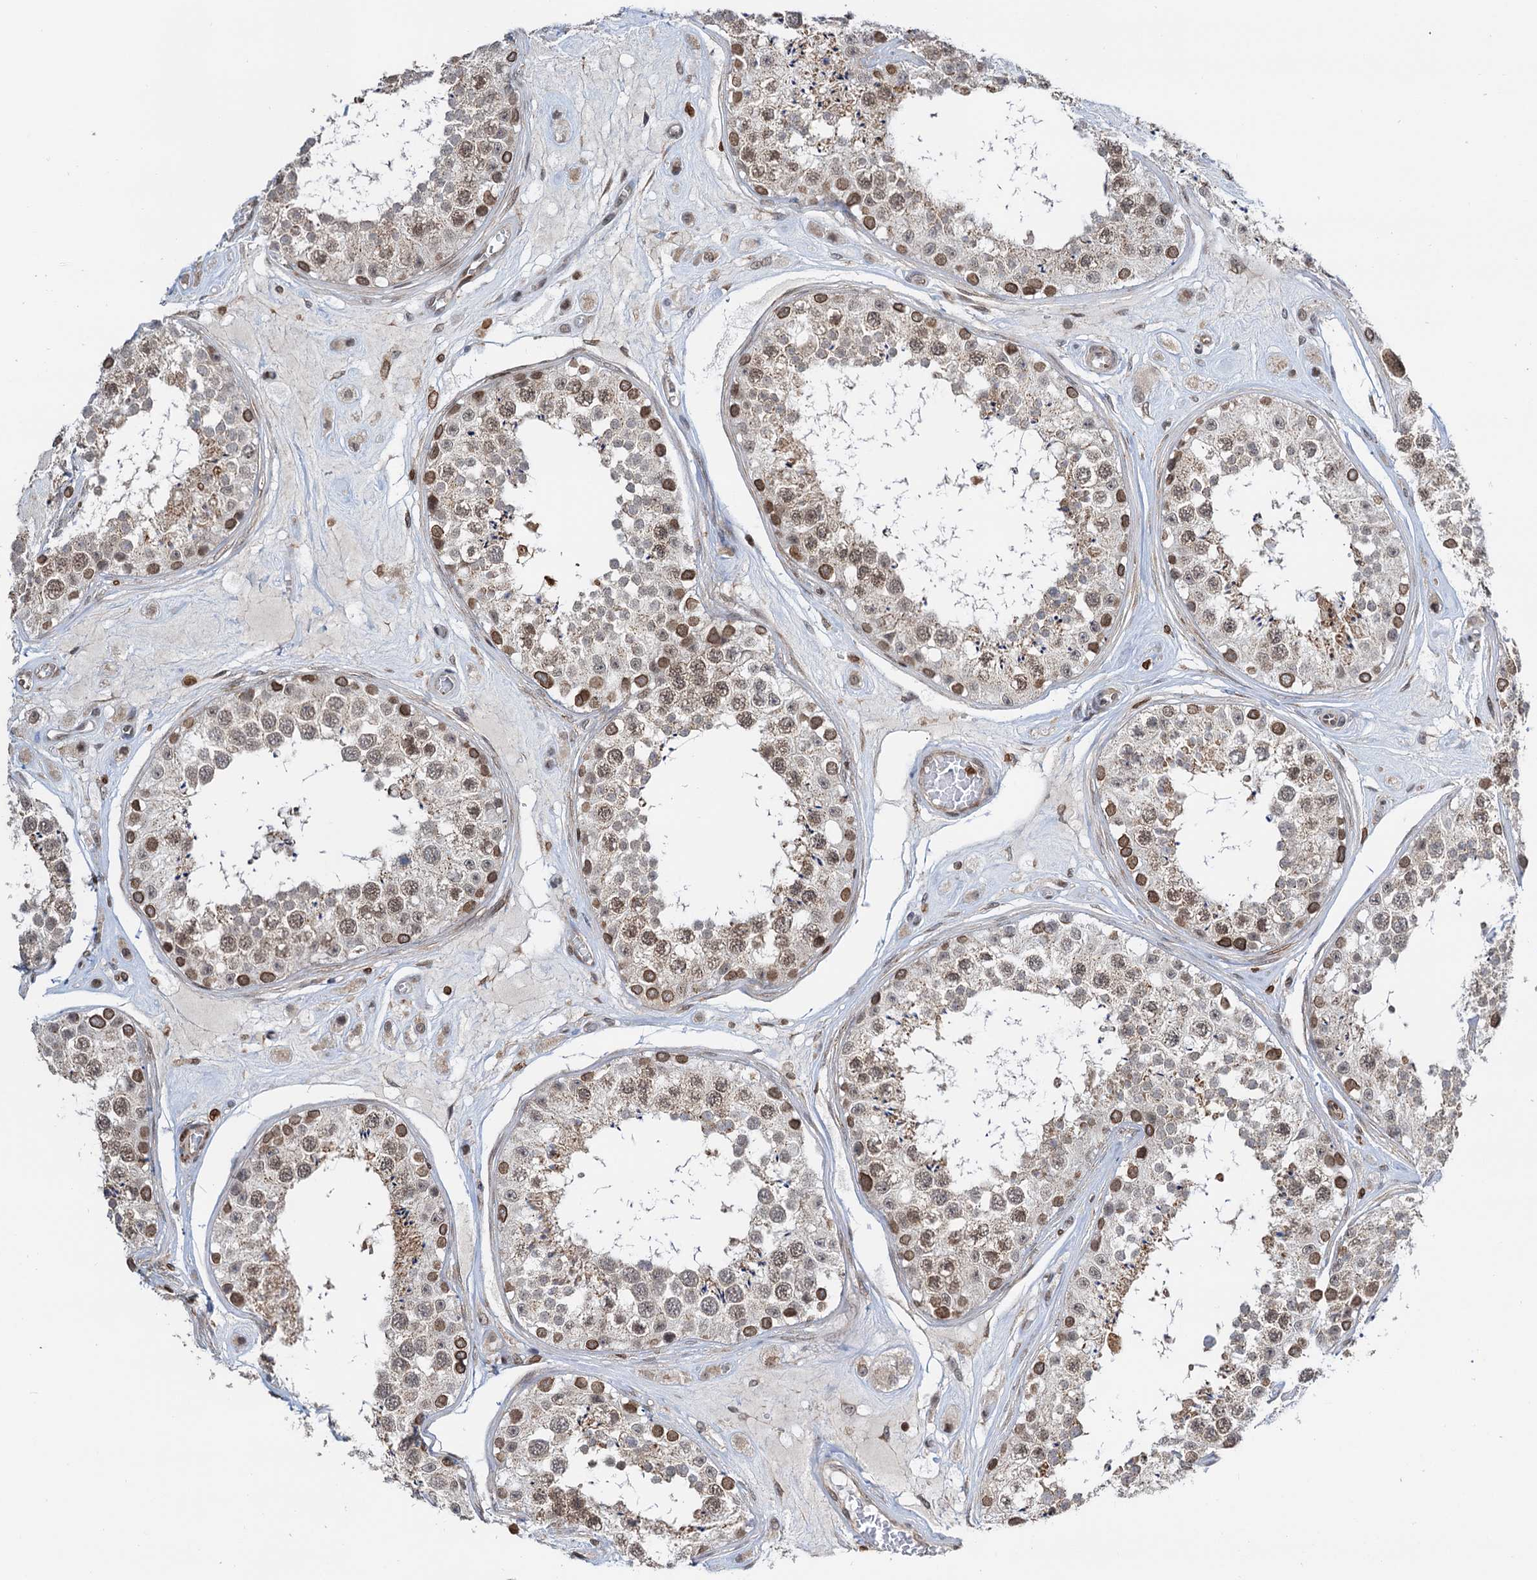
{"staining": {"intensity": "moderate", "quantity": "25%-75%", "location": "cytoplasmic/membranous,nuclear"}, "tissue": "testis", "cell_type": "Cells in seminiferous ducts", "image_type": "normal", "snomed": [{"axis": "morphology", "description": "Normal tissue, NOS"}, {"axis": "topography", "description": "Testis"}], "caption": "The immunohistochemical stain shows moderate cytoplasmic/membranous,nuclear positivity in cells in seminiferous ducts of unremarkable testis.", "gene": "ZC3H13", "patient": {"sex": "male", "age": 25}}